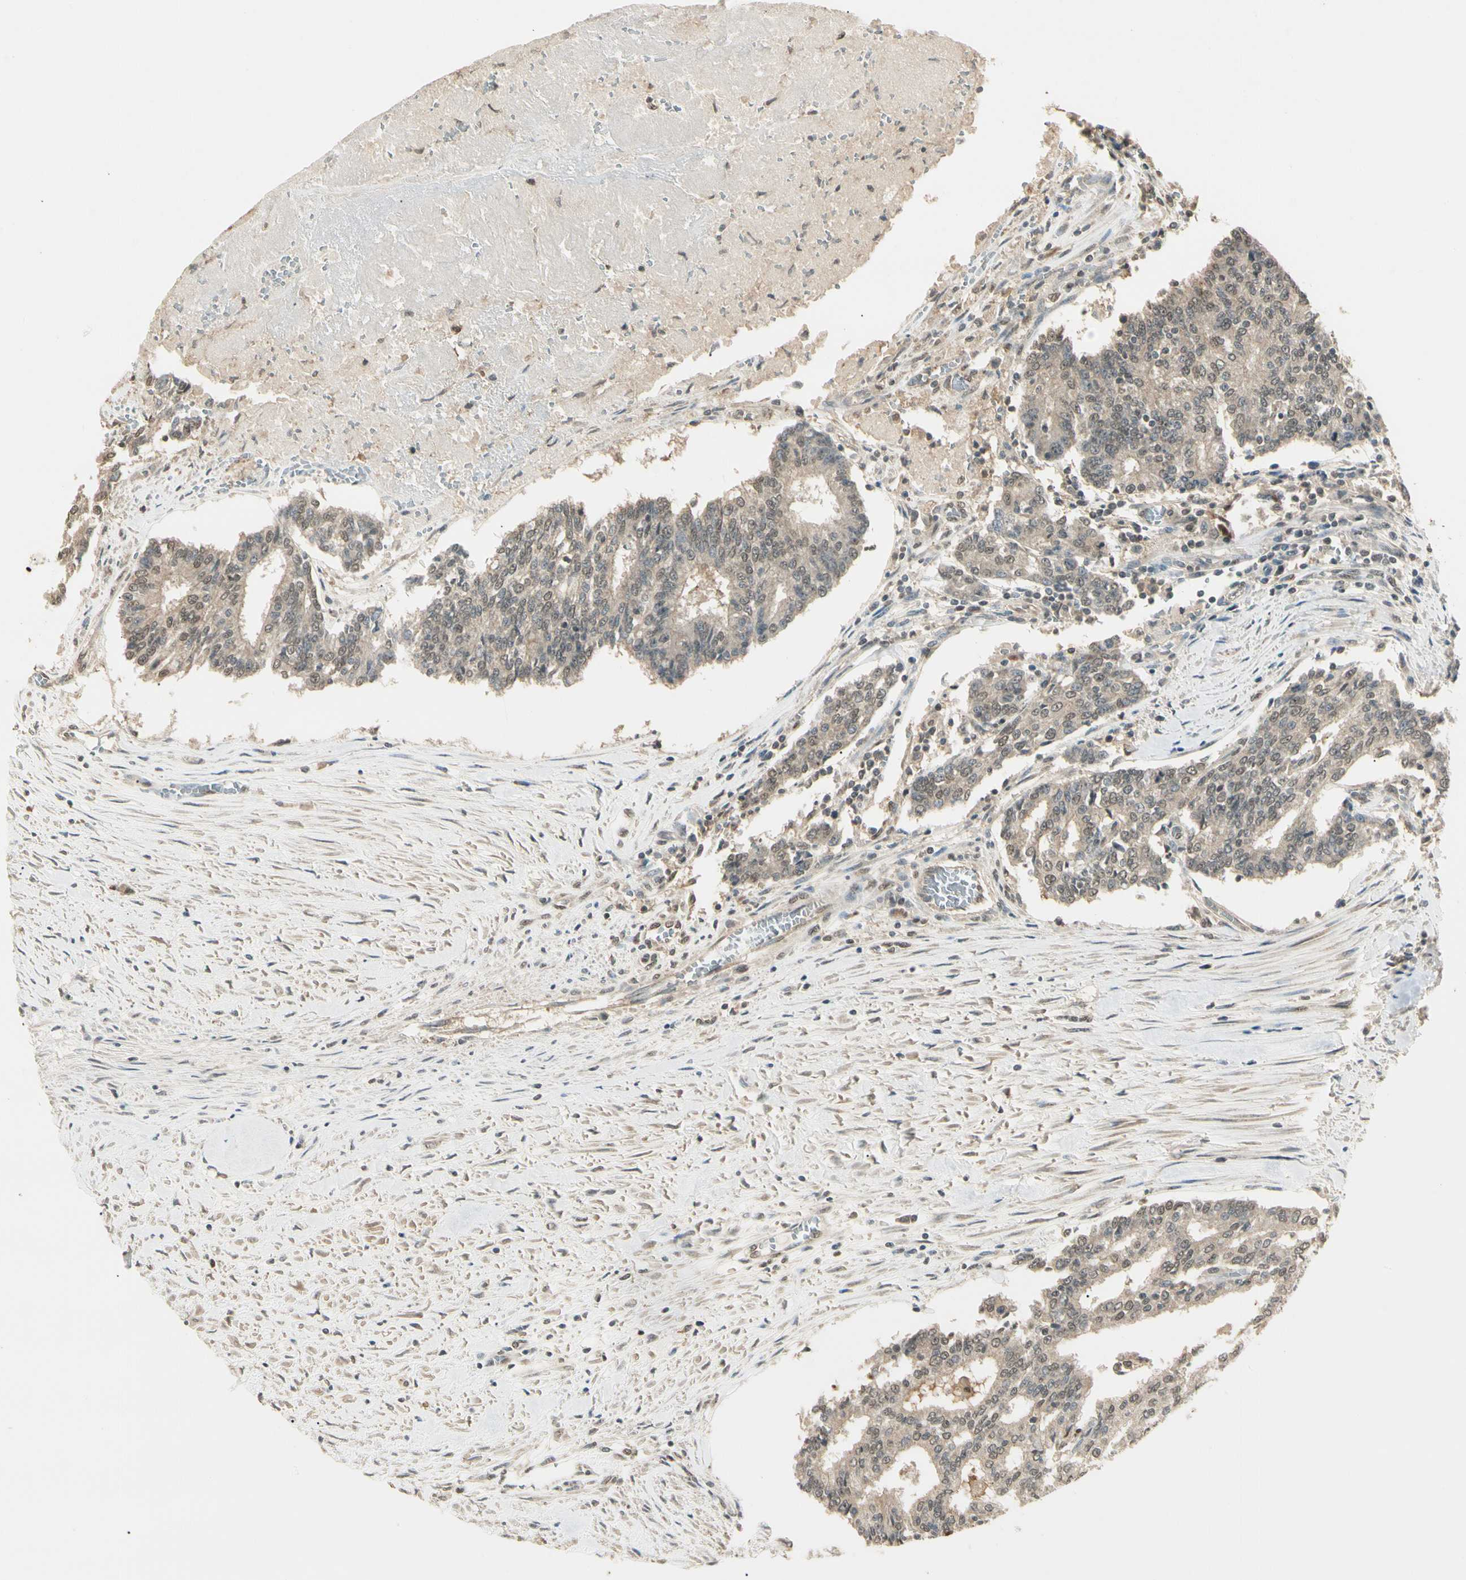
{"staining": {"intensity": "weak", "quantity": ">75%", "location": "cytoplasmic/membranous"}, "tissue": "prostate cancer", "cell_type": "Tumor cells", "image_type": "cancer", "snomed": [{"axis": "morphology", "description": "Adenocarcinoma, High grade"}, {"axis": "topography", "description": "Prostate"}], "caption": "Protein staining of prostate cancer (adenocarcinoma (high-grade)) tissue reveals weak cytoplasmic/membranous expression in about >75% of tumor cells. (Stains: DAB (3,3'-diaminobenzidine) in brown, nuclei in blue, Microscopy: brightfield microscopy at high magnification).", "gene": "SGCA", "patient": {"sex": "male", "age": 55}}